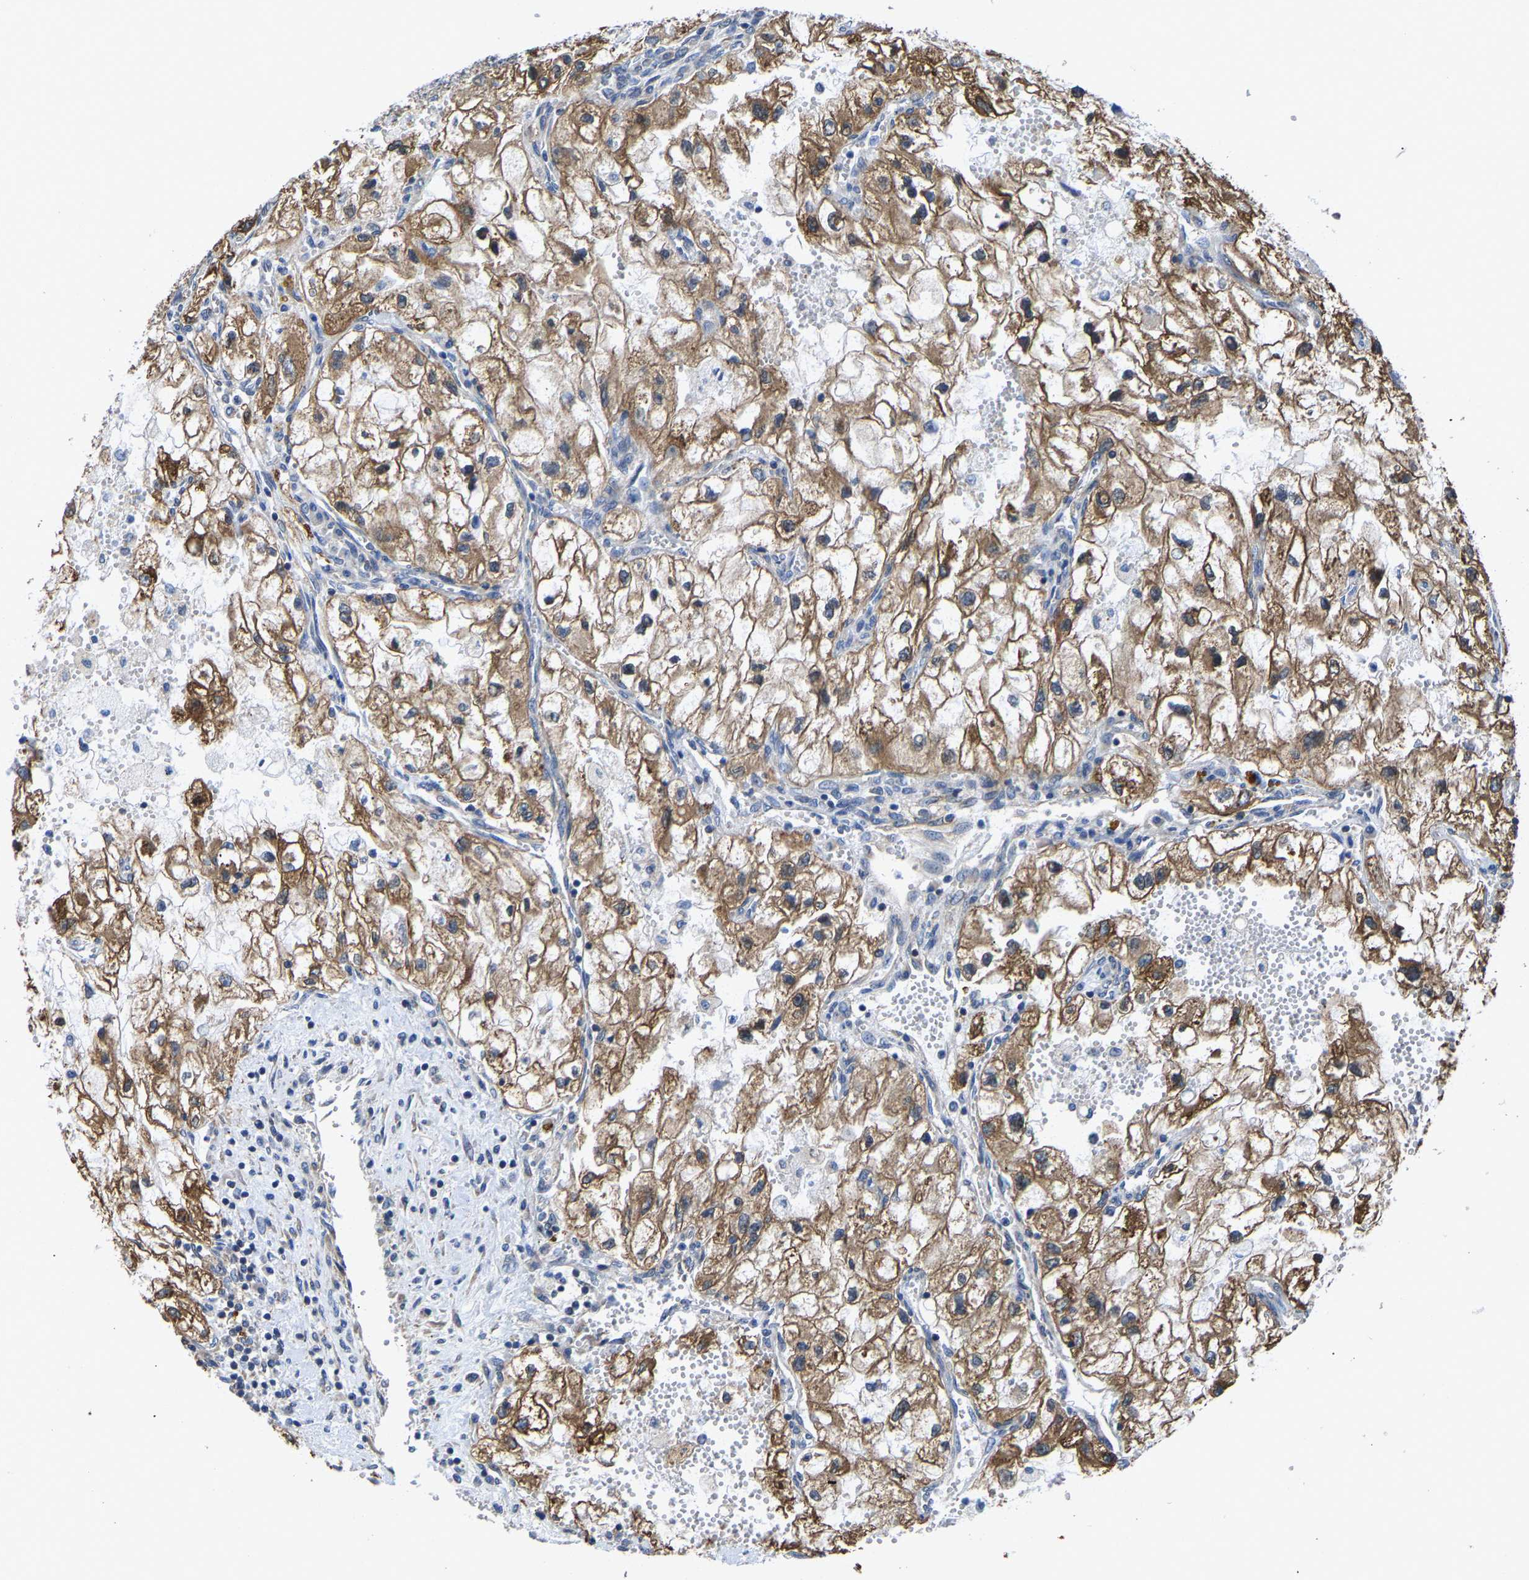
{"staining": {"intensity": "moderate", "quantity": ">75%", "location": "cytoplasmic/membranous"}, "tissue": "renal cancer", "cell_type": "Tumor cells", "image_type": "cancer", "snomed": [{"axis": "morphology", "description": "Adenocarcinoma, NOS"}, {"axis": "topography", "description": "Kidney"}], "caption": "Approximately >75% of tumor cells in human renal cancer reveal moderate cytoplasmic/membranous protein positivity as visualized by brown immunohistochemical staining.", "gene": "ARL6IP5", "patient": {"sex": "female", "age": 70}}